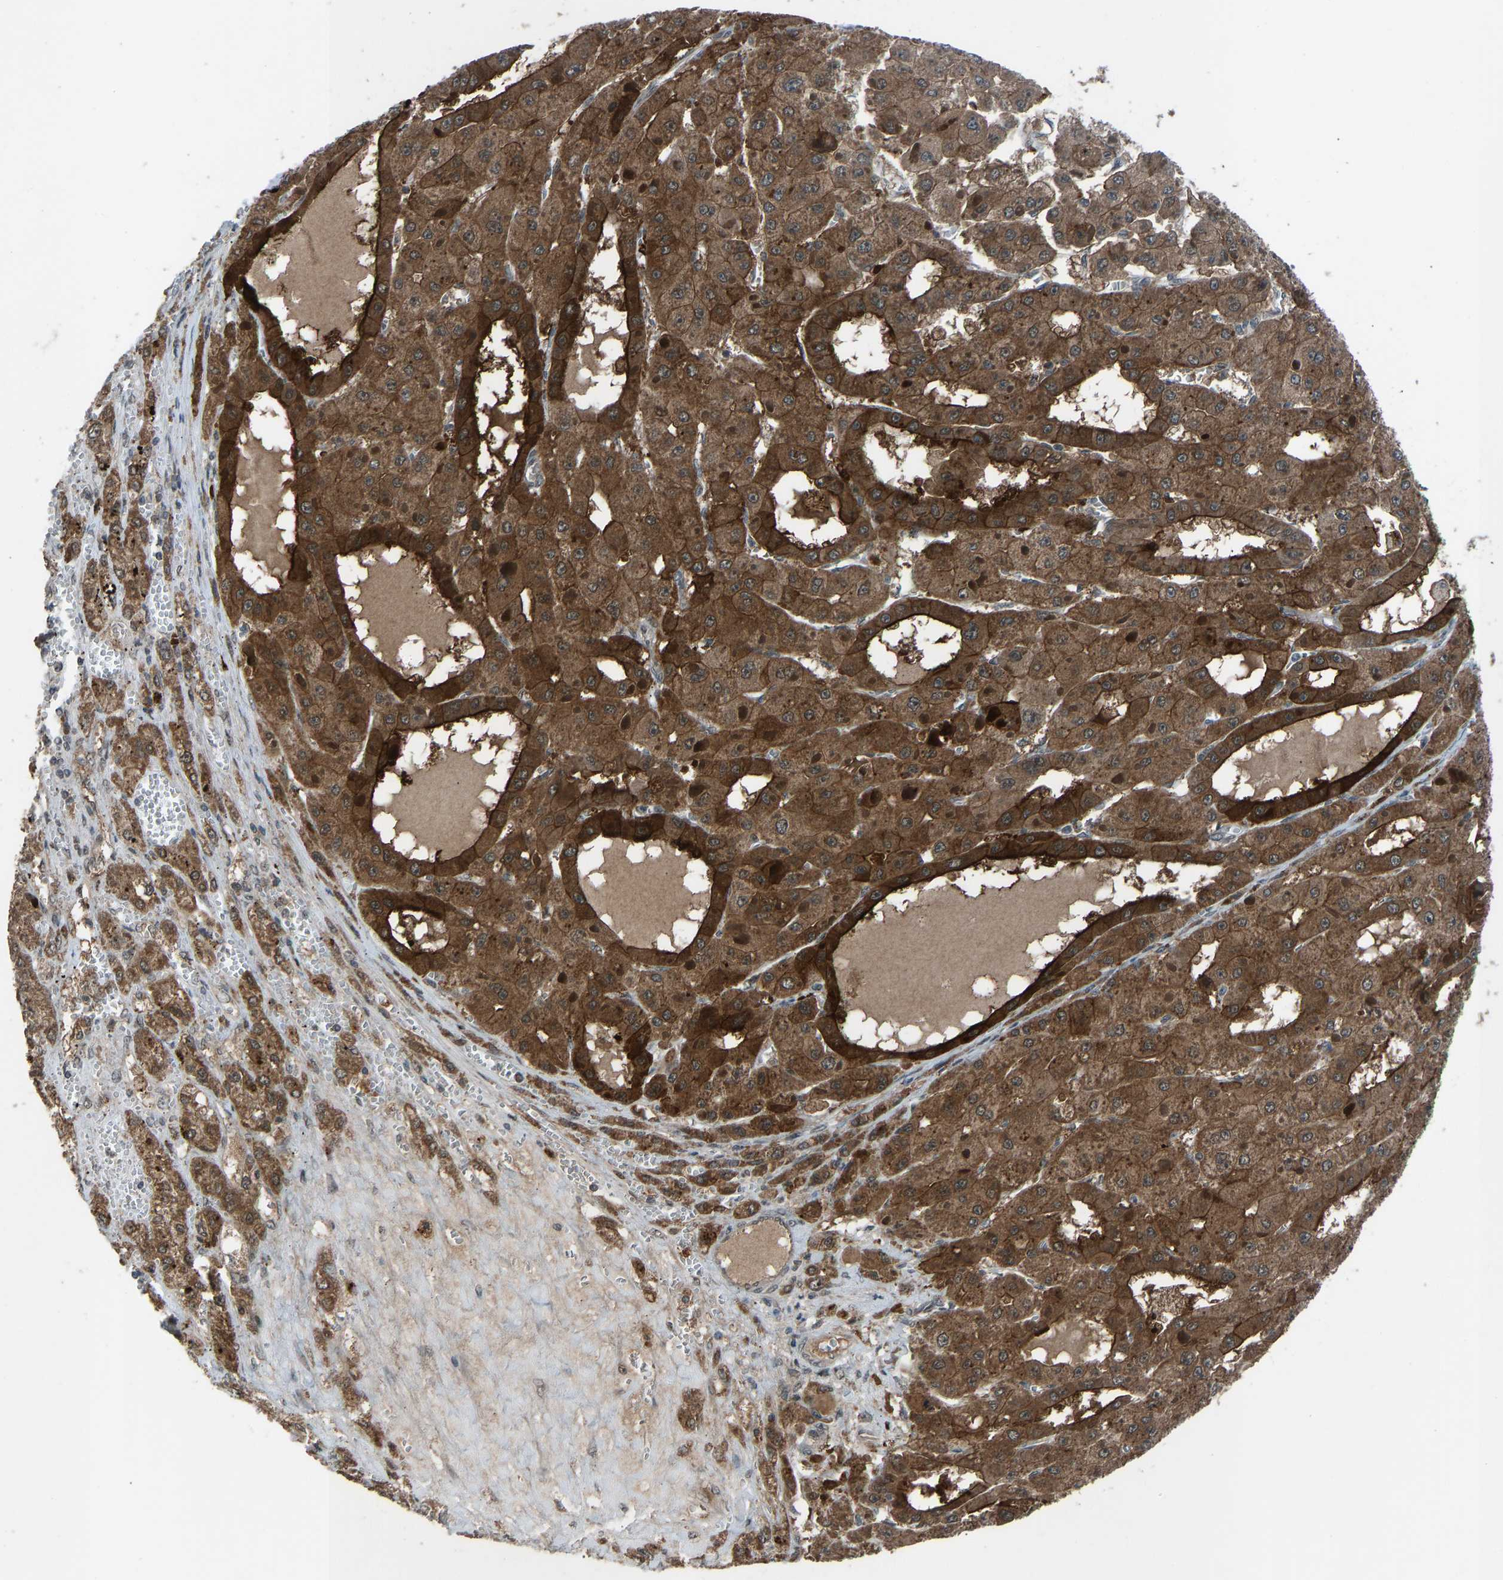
{"staining": {"intensity": "strong", "quantity": ">75%", "location": "cytoplasmic/membranous"}, "tissue": "liver cancer", "cell_type": "Tumor cells", "image_type": "cancer", "snomed": [{"axis": "morphology", "description": "Carcinoma, Hepatocellular, NOS"}, {"axis": "topography", "description": "Liver"}], "caption": "IHC (DAB) staining of hepatocellular carcinoma (liver) exhibits strong cytoplasmic/membranous protein positivity in about >75% of tumor cells.", "gene": "SLC43A1", "patient": {"sex": "female", "age": 73}}